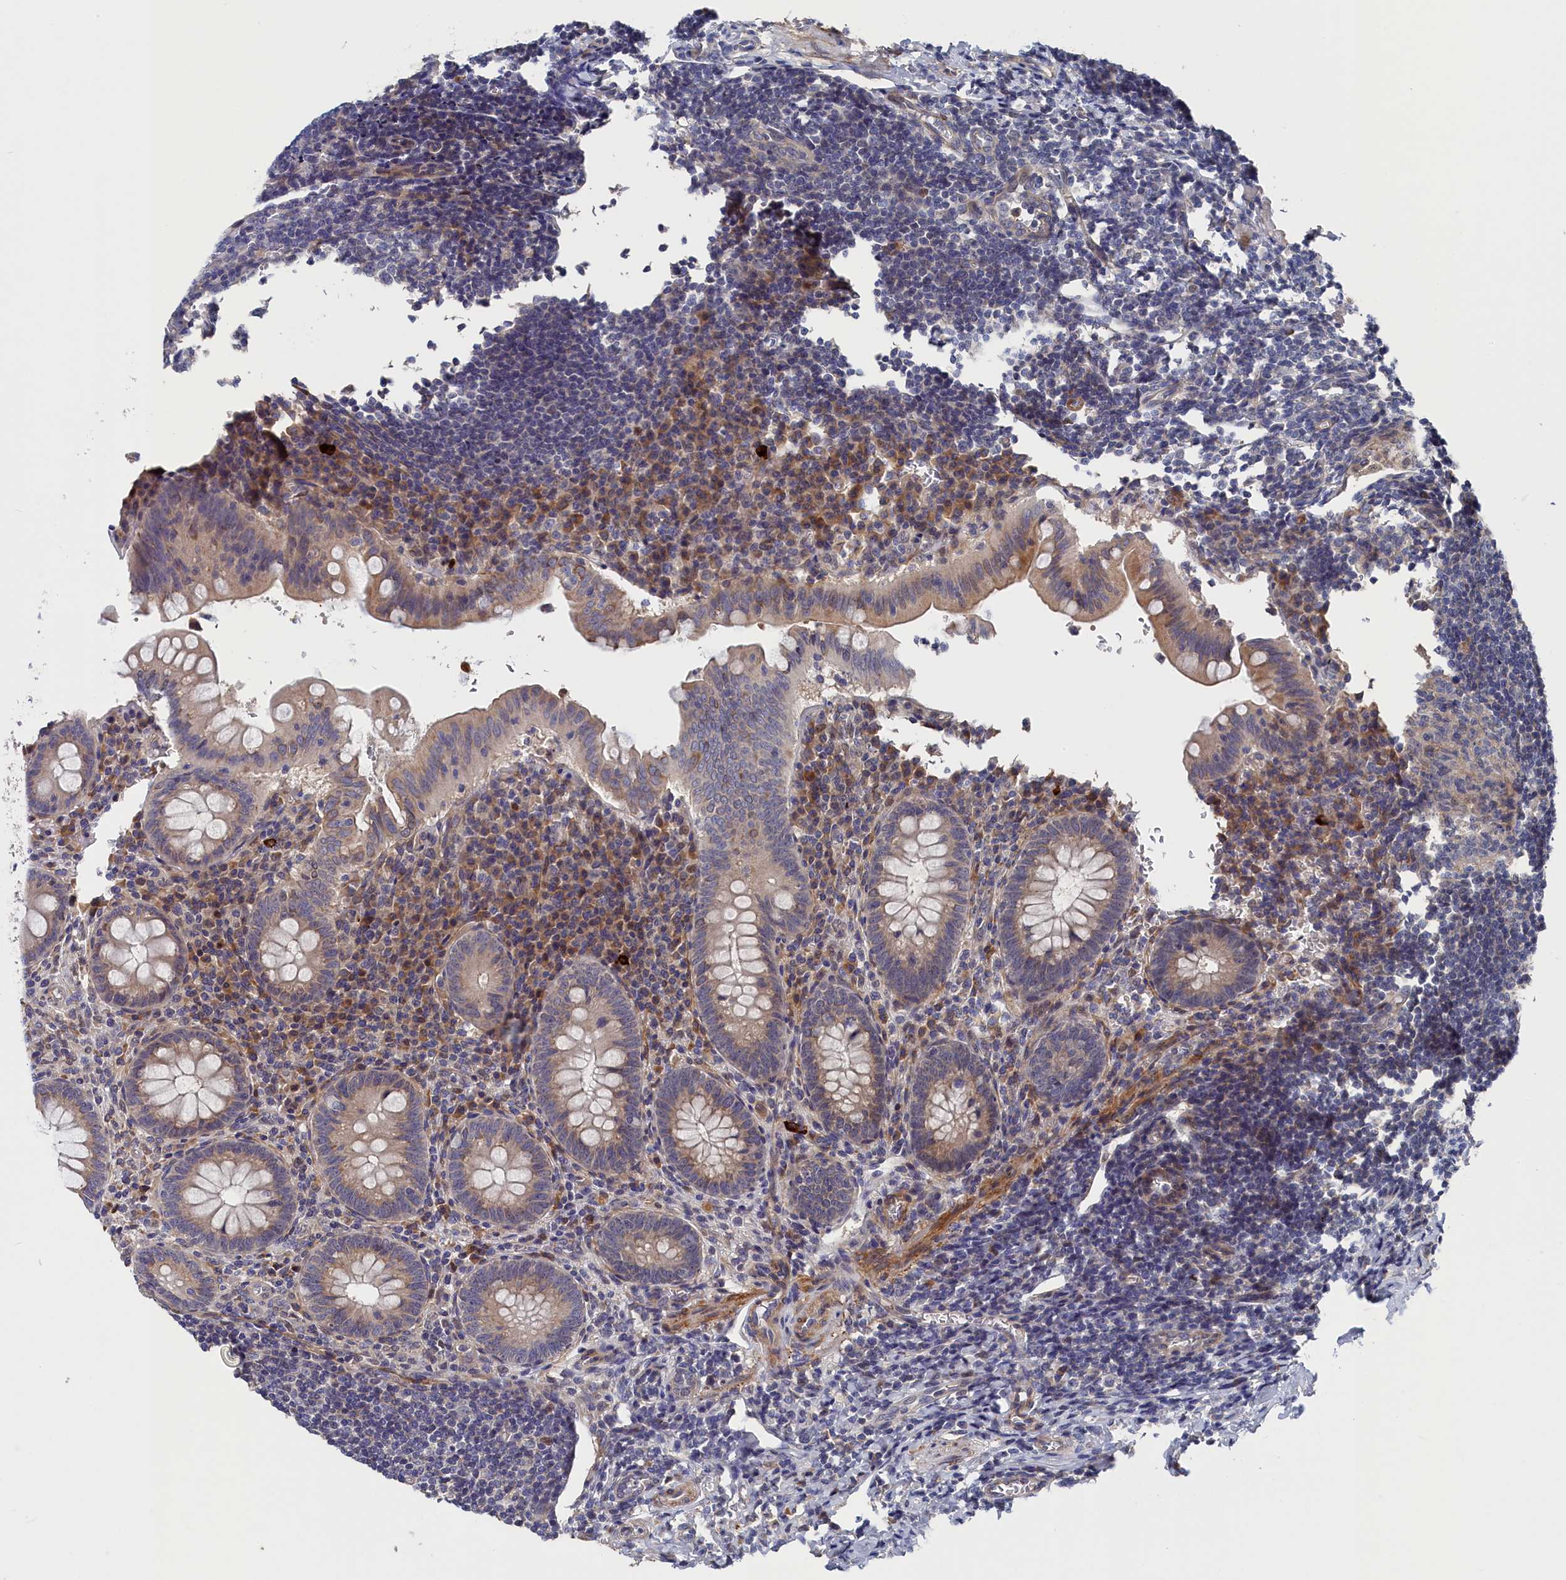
{"staining": {"intensity": "weak", "quantity": ">75%", "location": "cytoplasmic/membranous"}, "tissue": "appendix", "cell_type": "Glandular cells", "image_type": "normal", "snomed": [{"axis": "morphology", "description": "Normal tissue, NOS"}, {"axis": "topography", "description": "Appendix"}], "caption": "Appendix stained with a brown dye displays weak cytoplasmic/membranous positive expression in approximately >75% of glandular cells.", "gene": "CYB5D2", "patient": {"sex": "female", "age": 33}}